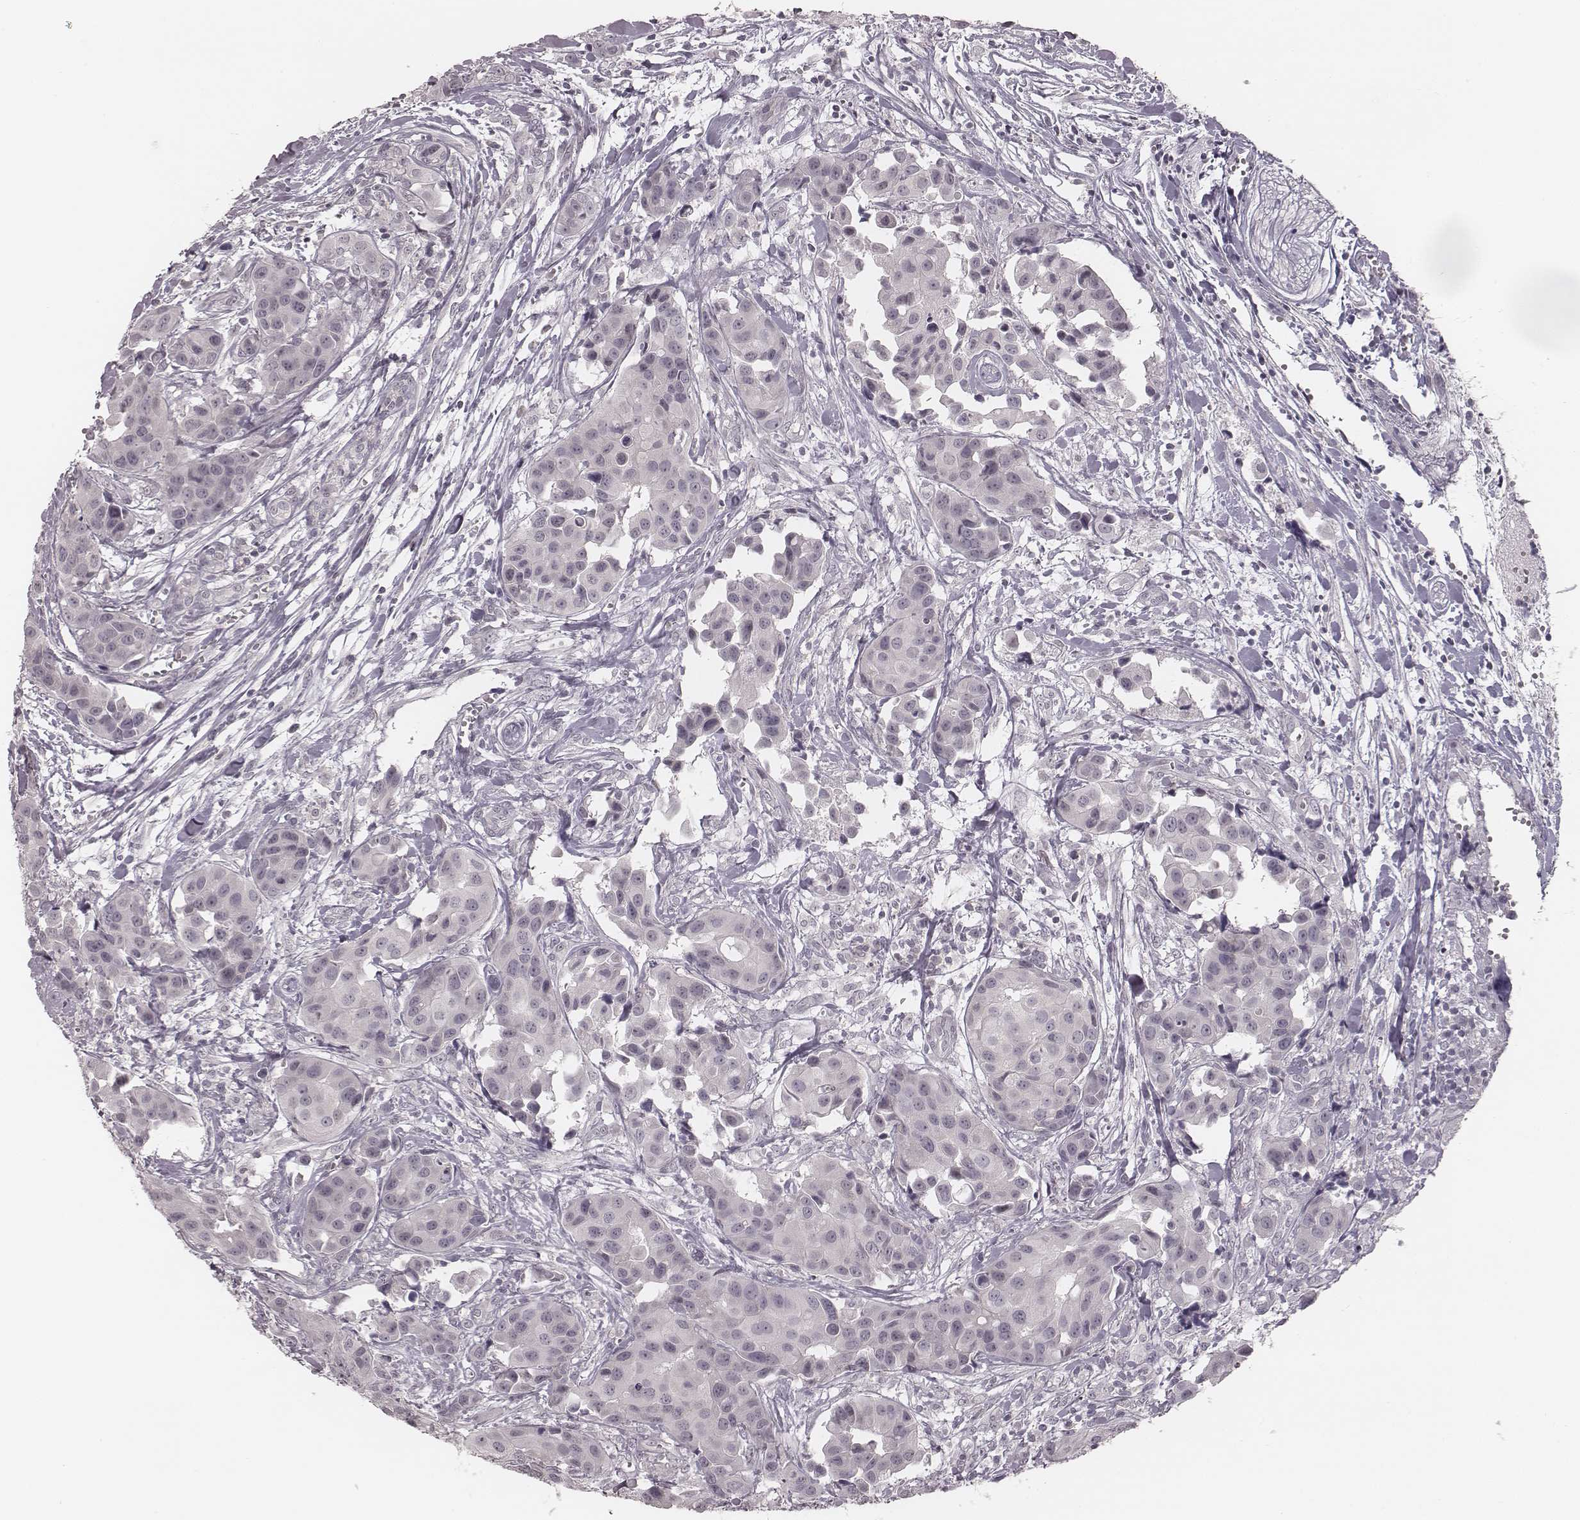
{"staining": {"intensity": "negative", "quantity": "none", "location": "none"}, "tissue": "head and neck cancer", "cell_type": "Tumor cells", "image_type": "cancer", "snomed": [{"axis": "morphology", "description": "Adenocarcinoma, NOS"}, {"axis": "topography", "description": "Head-Neck"}], "caption": "DAB immunohistochemical staining of head and neck cancer (adenocarcinoma) displays no significant positivity in tumor cells.", "gene": "ACACB", "patient": {"sex": "male", "age": 76}}